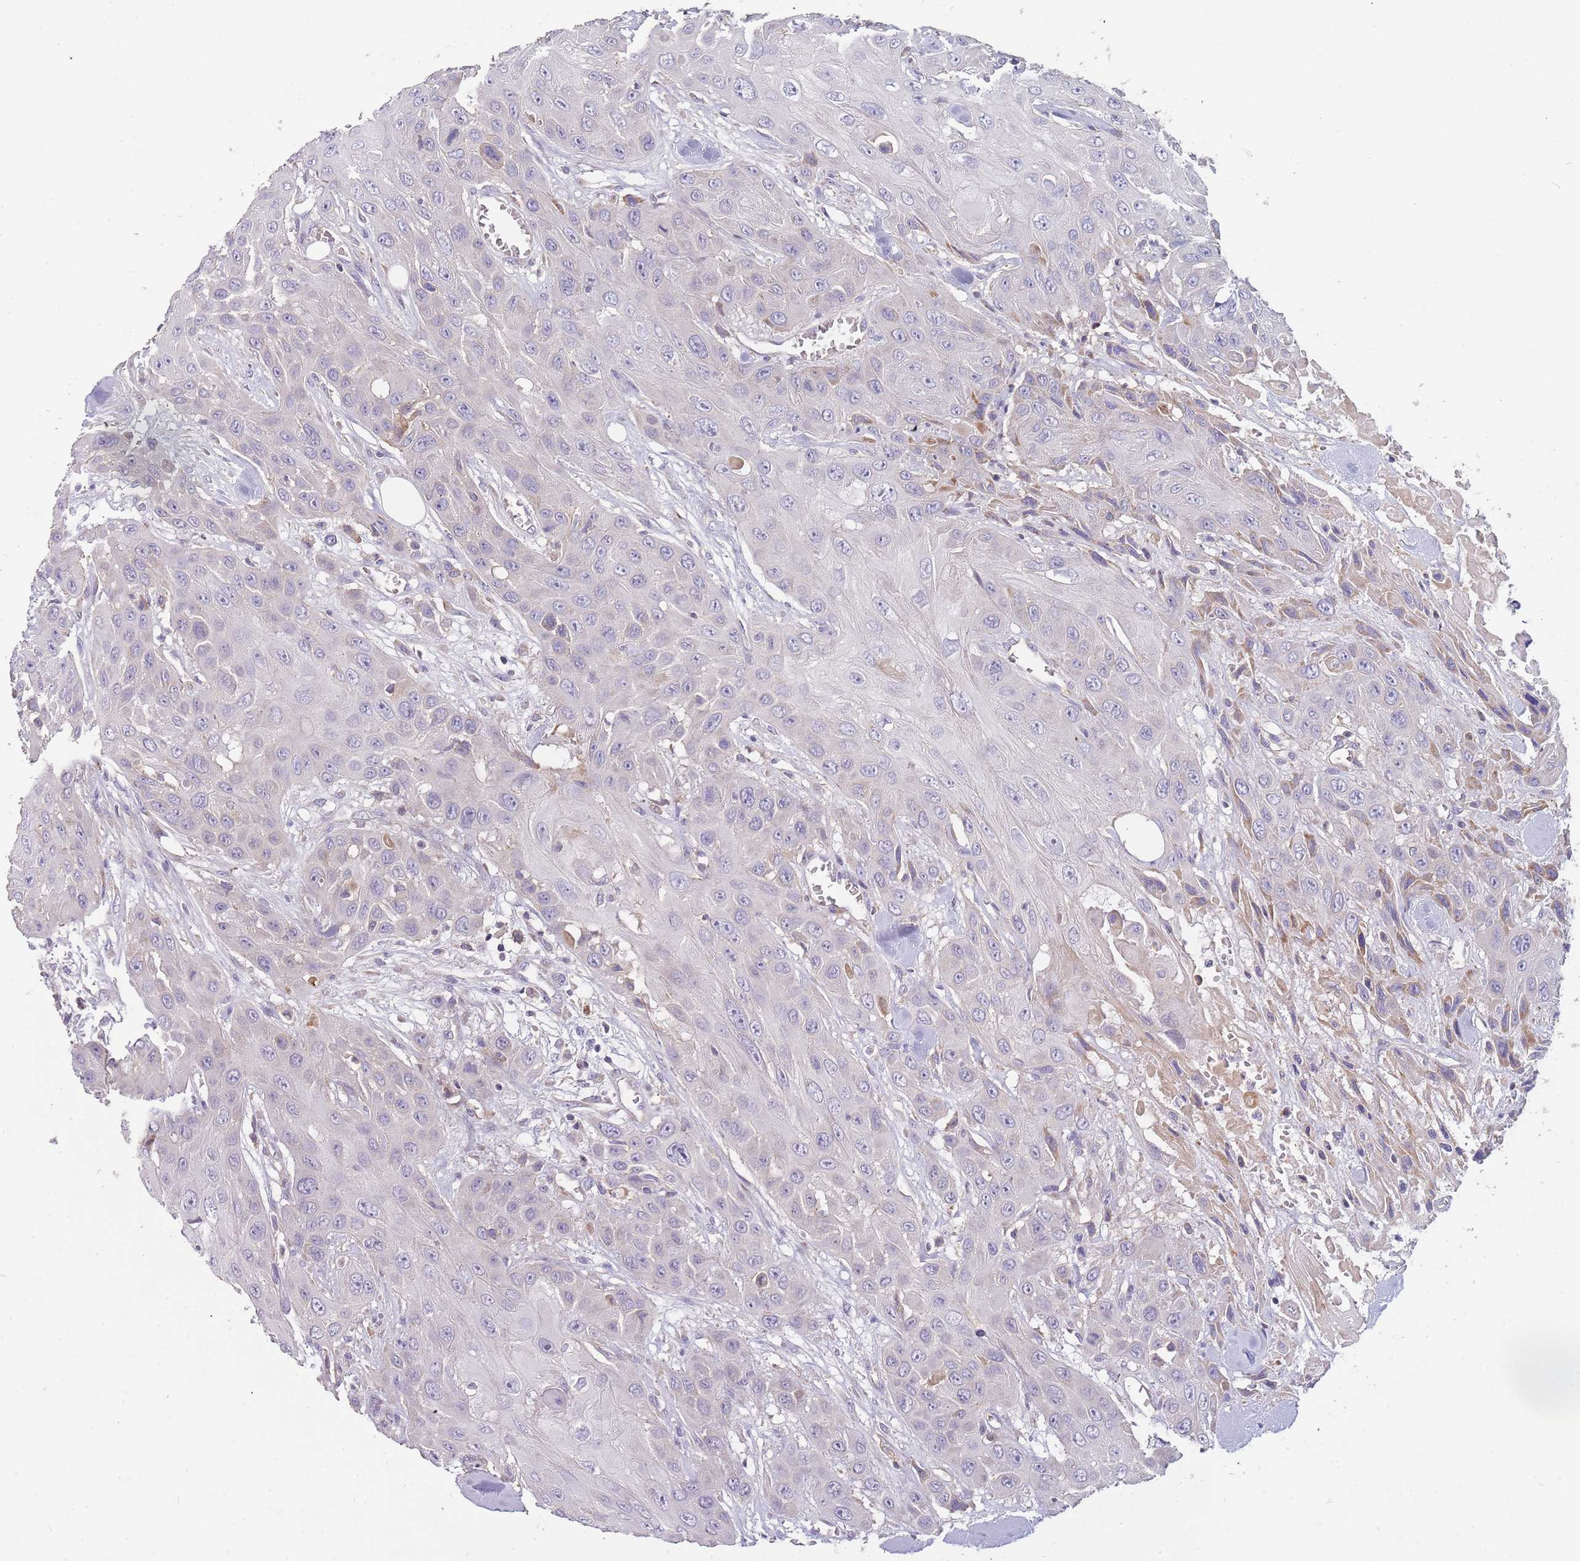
{"staining": {"intensity": "negative", "quantity": "none", "location": "none"}, "tissue": "head and neck cancer", "cell_type": "Tumor cells", "image_type": "cancer", "snomed": [{"axis": "morphology", "description": "Squamous cell carcinoma, NOS"}, {"axis": "topography", "description": "Head-Neck"}], "caption": "This is a micrograph of immunohistochemistry staining of squamous cell carcinoma (head and neck), which shows no positivity in tumor cells. (DAB IHC visualized using brightfield microscopy, high magnification).", "gene": "SUSD1", "patient": {"sex": "male", "age": 81}}